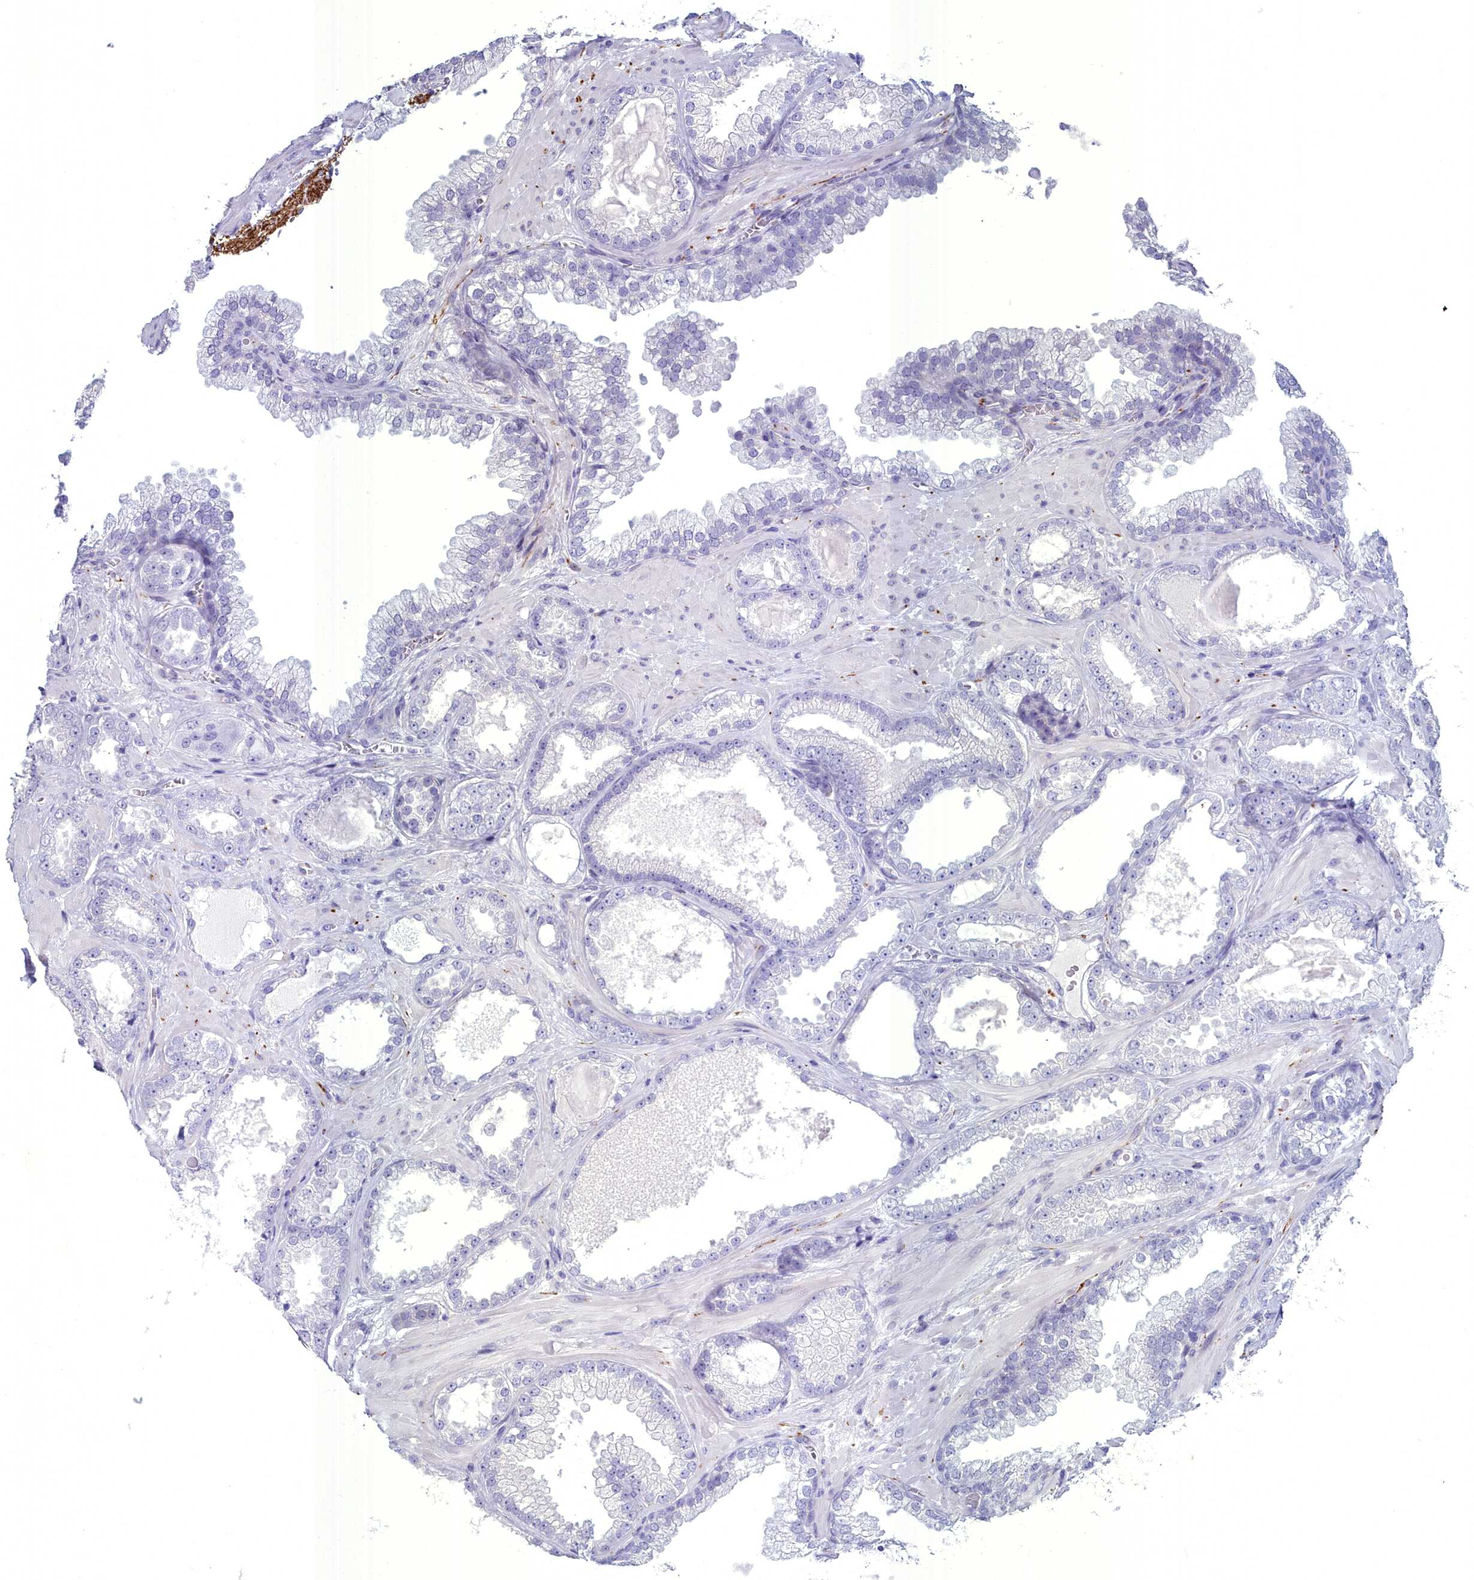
{"staining": {"intensity": "negative", "quantity": "none", "location": "none"}, "tissue": "prostate cancer", "cell_type": "Tumor cells", "image_type": "cancer", "snomed": [{"axis": "morphology", "description": "Adenocarcinoma, Low grade"}, {"axis": "topography", "description": "Prostate"}], "caption": "This is an IHC image of human adenocarcinoma (low-grade) (prostate). There is no positivity in tumor cells.", "gene": "MAP6", "patient": {"sex": "male", "age": 57}}